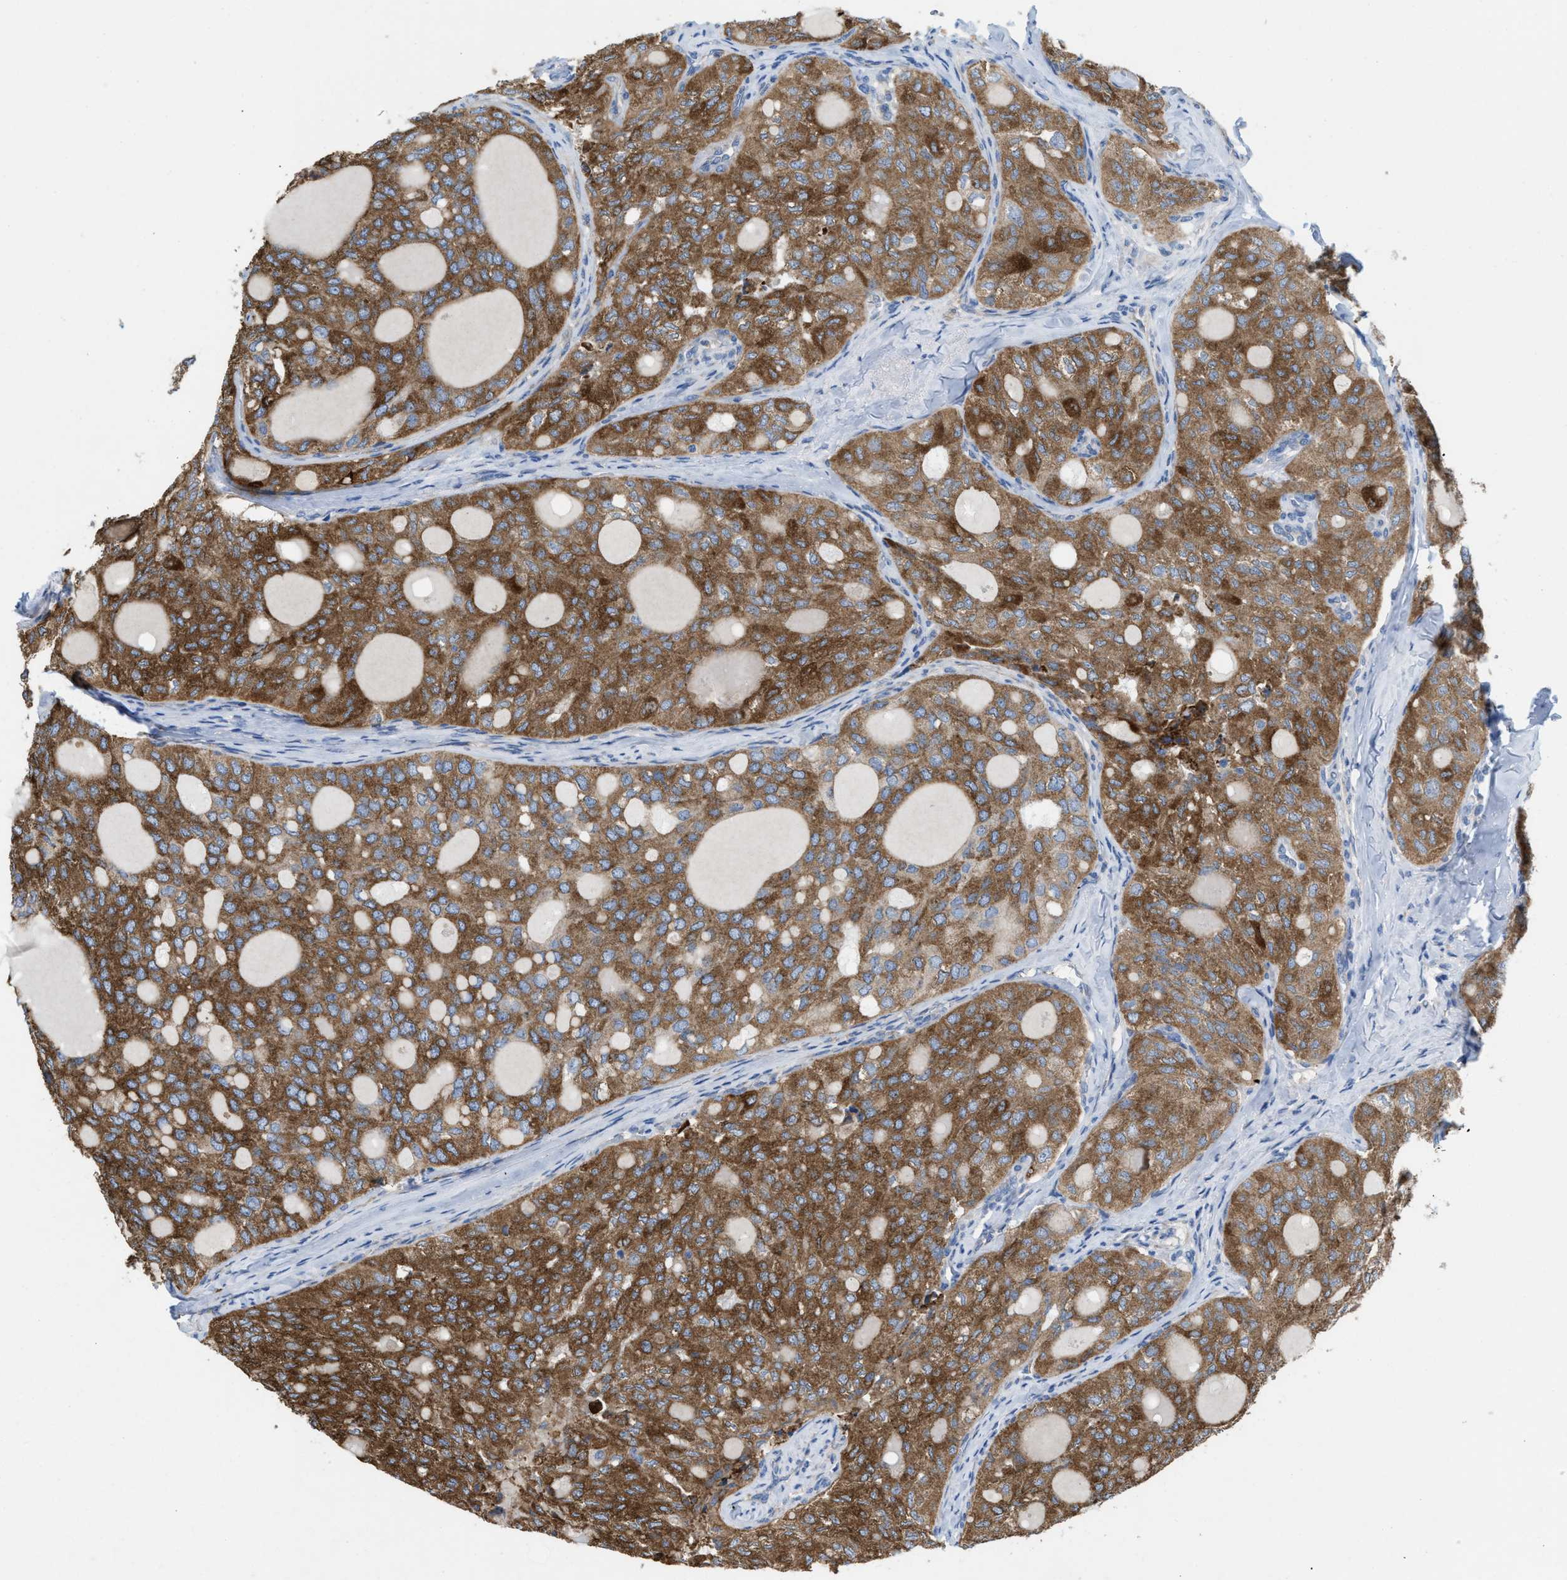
{"staining": {"intensity": "moderate", "quantity": ">75%", "location": "cytoplasmic/membranous"}, "tissue": "thyroid cancer", "cell_type": "Tumor cells", "image_type": "cancer", "snomed": [{"axis": "morphology", "description": "Follicular adenoma carcinoma, NOS"}, {"axis": "topography", "description": "Thyroid gland"}], "caption": "Follicular adenoma carcinoma (thyroid) stained with immunohistochemistry (IHC) displays moderate cytoplasmic/membranous positivity in about >75% of tumor cells.", "gene": "DYNC2I1", "patient": {"sex": "male", "age": 75}}